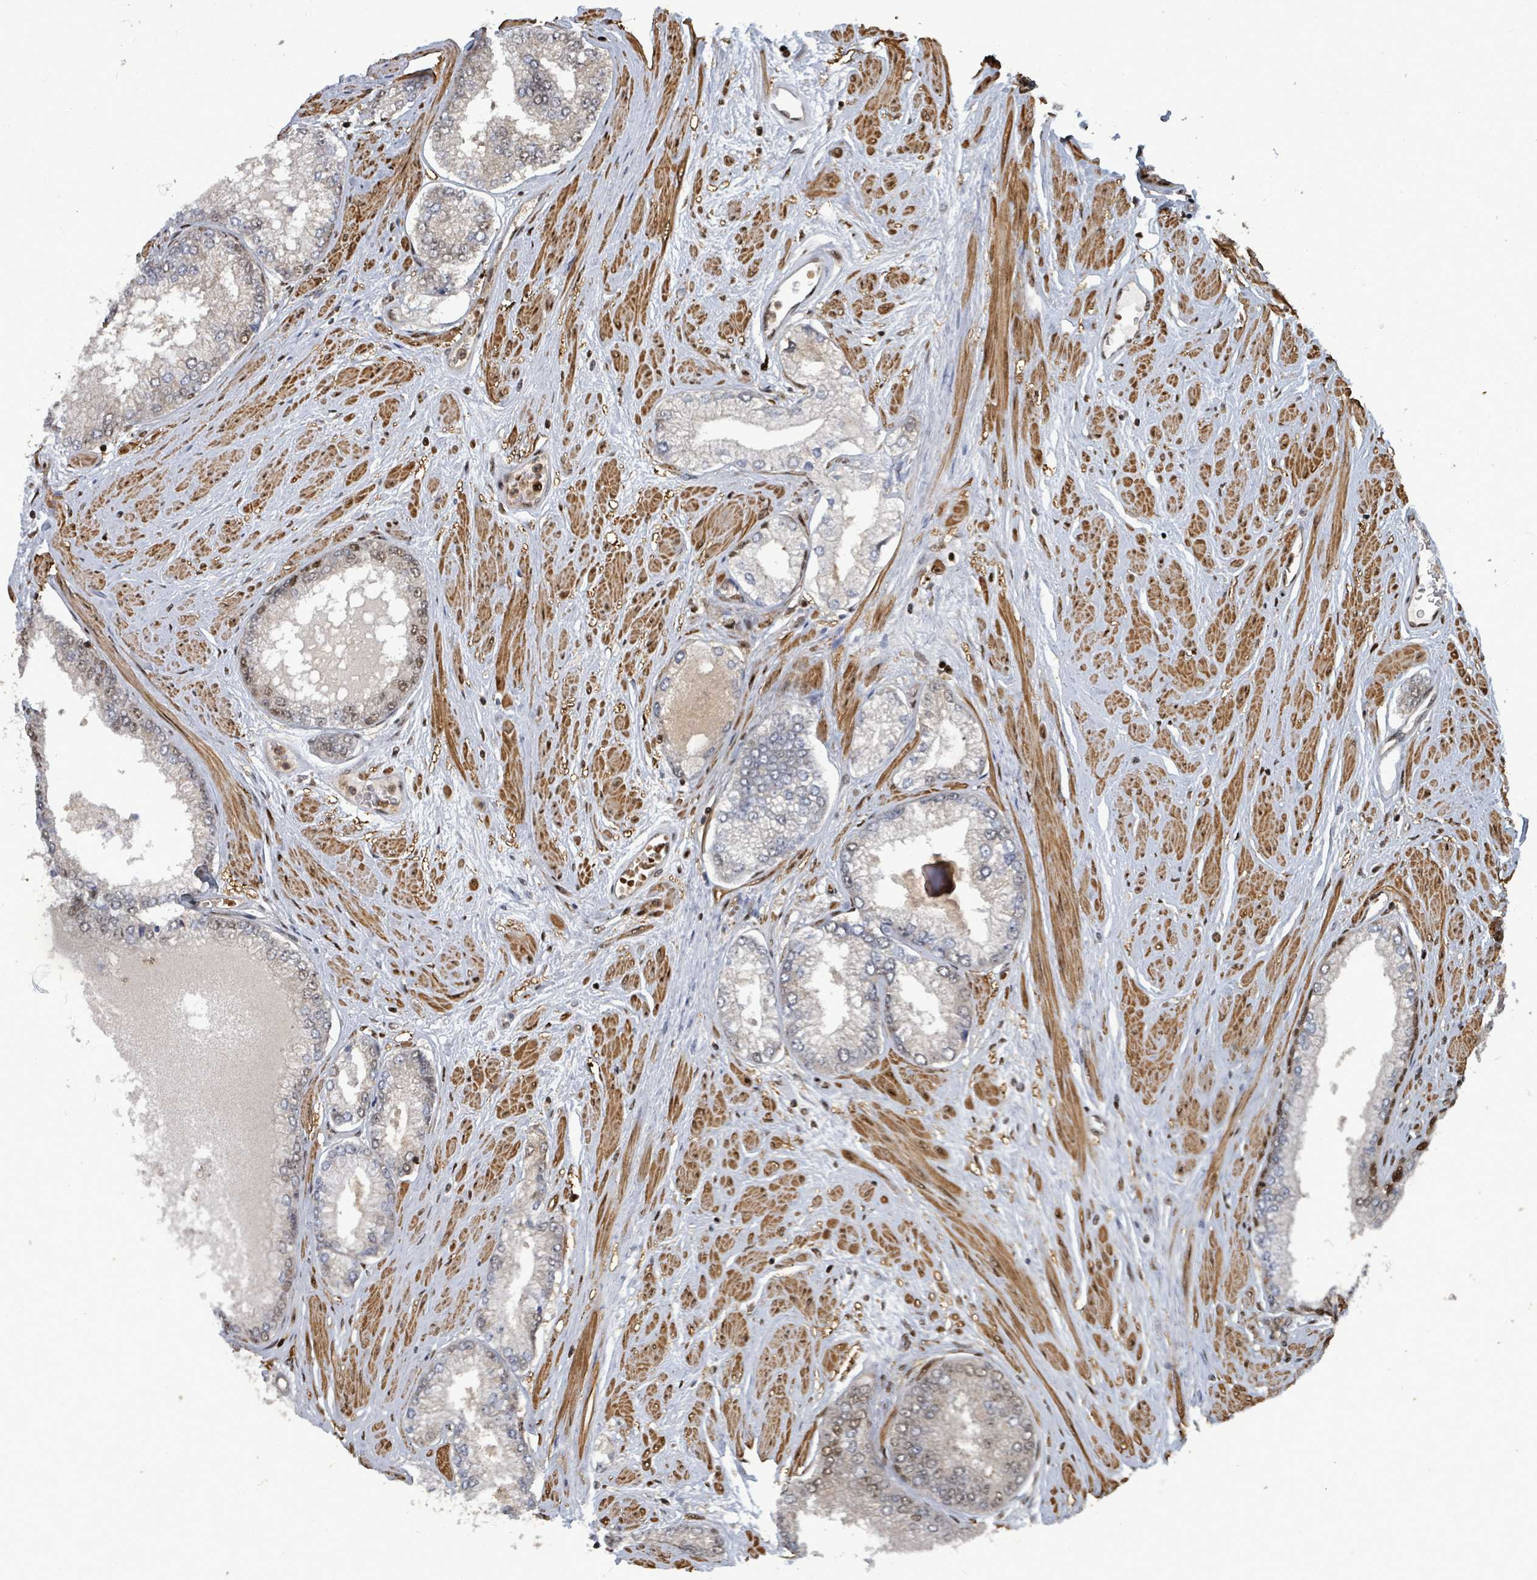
{"staining": {"intensity": "moderate", "quantity": "<25%", "location": "nuclear"}, "tissue": "prostate cancer", "cell_type": "Tumor cells", "image_type": "cancer", "snomed": [{"axis": "morphology", "description": "Adenocarcinoma, Low grade"}, {"axis": "topography", "description": "Prostate"}], "caption": "A brown stain labels moderate nuclear positivity of a protein in human low-grade adenocarcinoma (prostate) tumor cells.", "gene": "TRDMT1", "patient": {"sex": "male", "age": 55}}